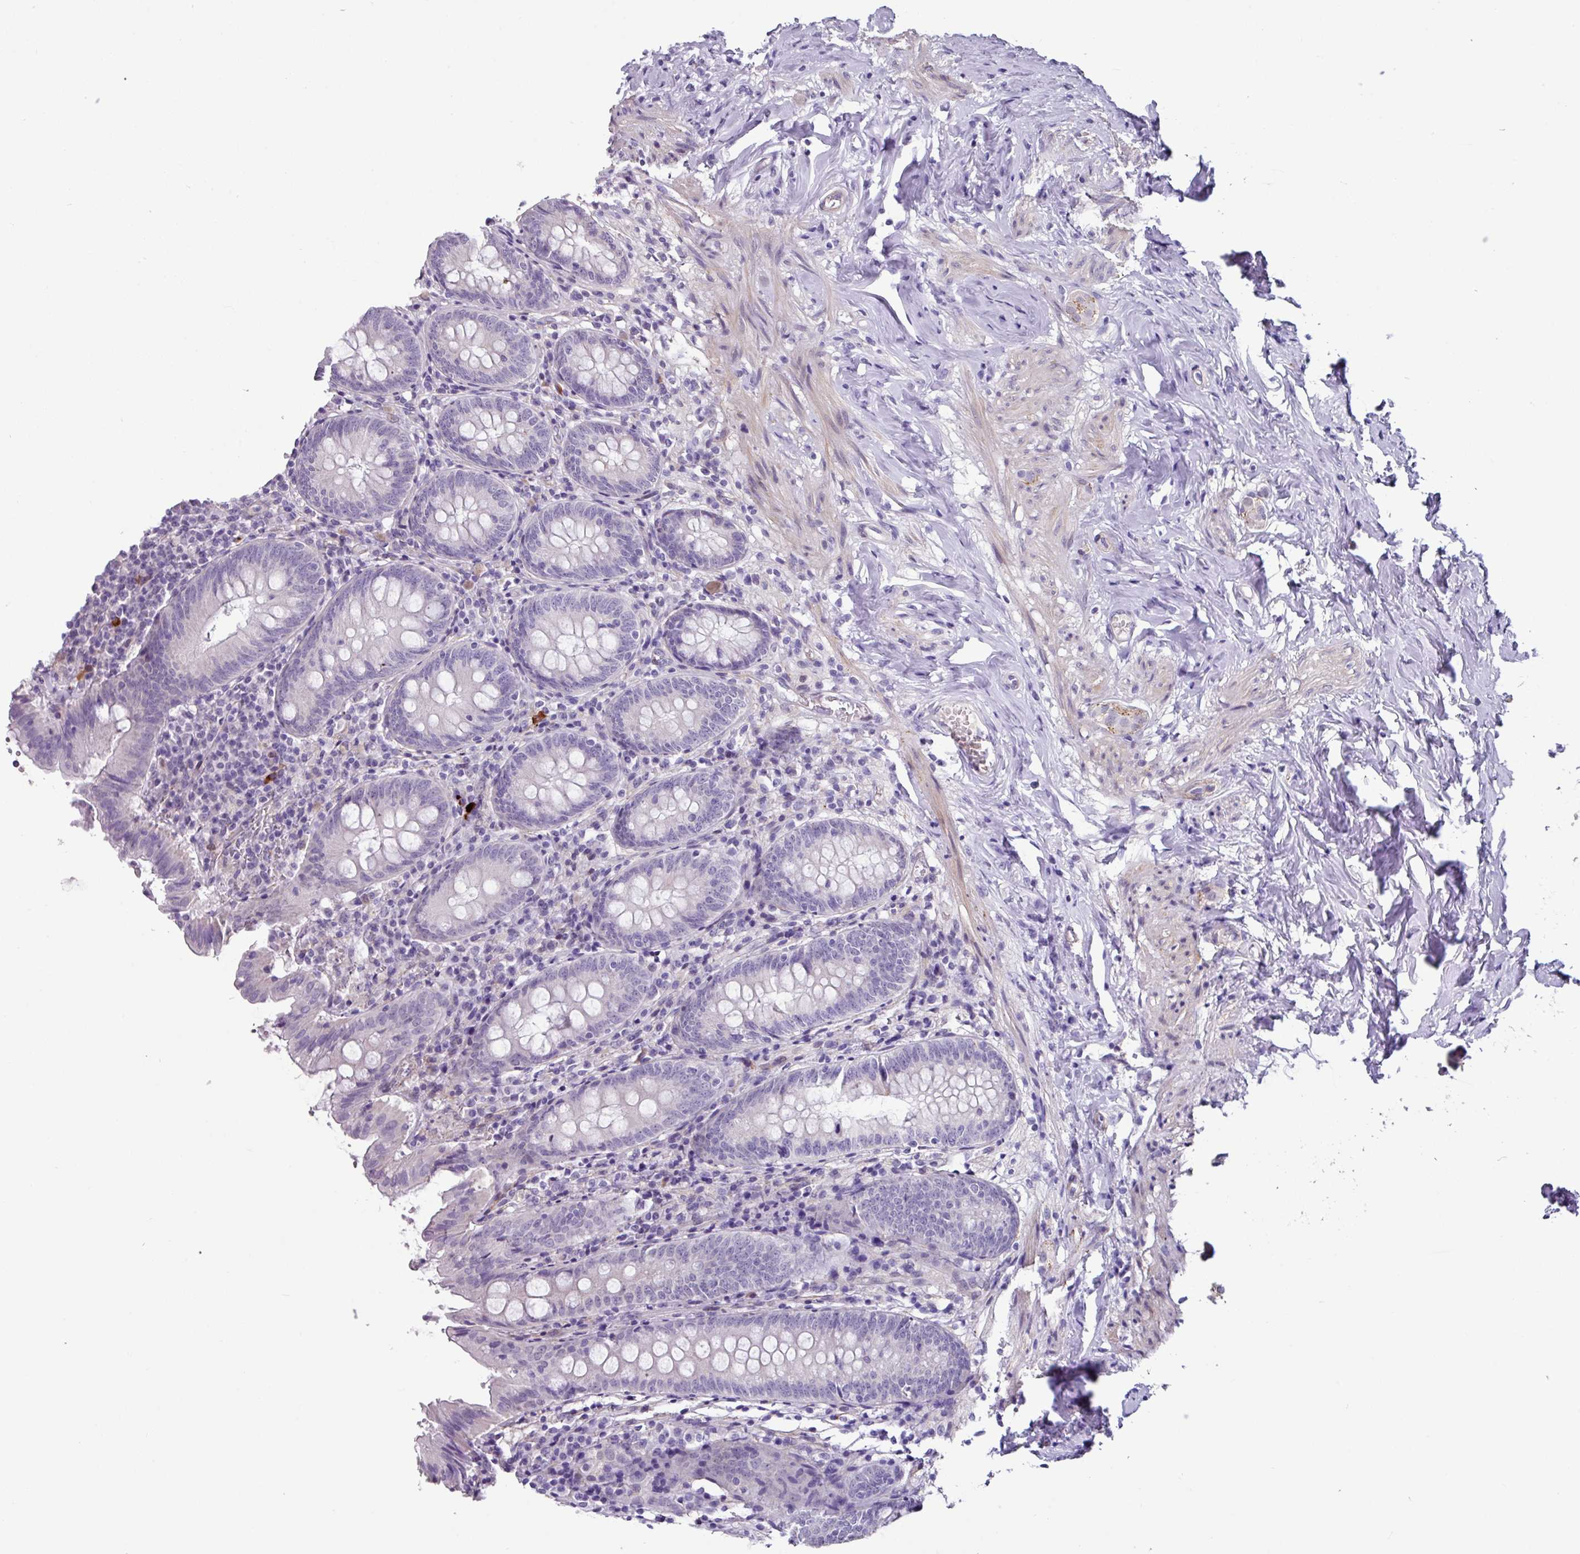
{"staining": {"intensity": "negative", "quantity": "none", "location": "none"}, "tissue": "appendix", "cell_type": "Glandular cells", "image_type": "normal", "snomed": [{"axis": "morphology", "description": "Normal tissue, NOS"}, {"axis": "topography", "description": "Appendix"}], "caption": "An immunohistochemistry (IHC) image of unremarkable appendix is shown. There is no staining in glandular cells of appendix. The staining was performed using DAB to visualize the protein expression in brown, while the nuclei were stained in blue with hematoxylin (Magnification: 20x).", "gene": "OTX1", "patient": {"sex": "female", "age": 54}}